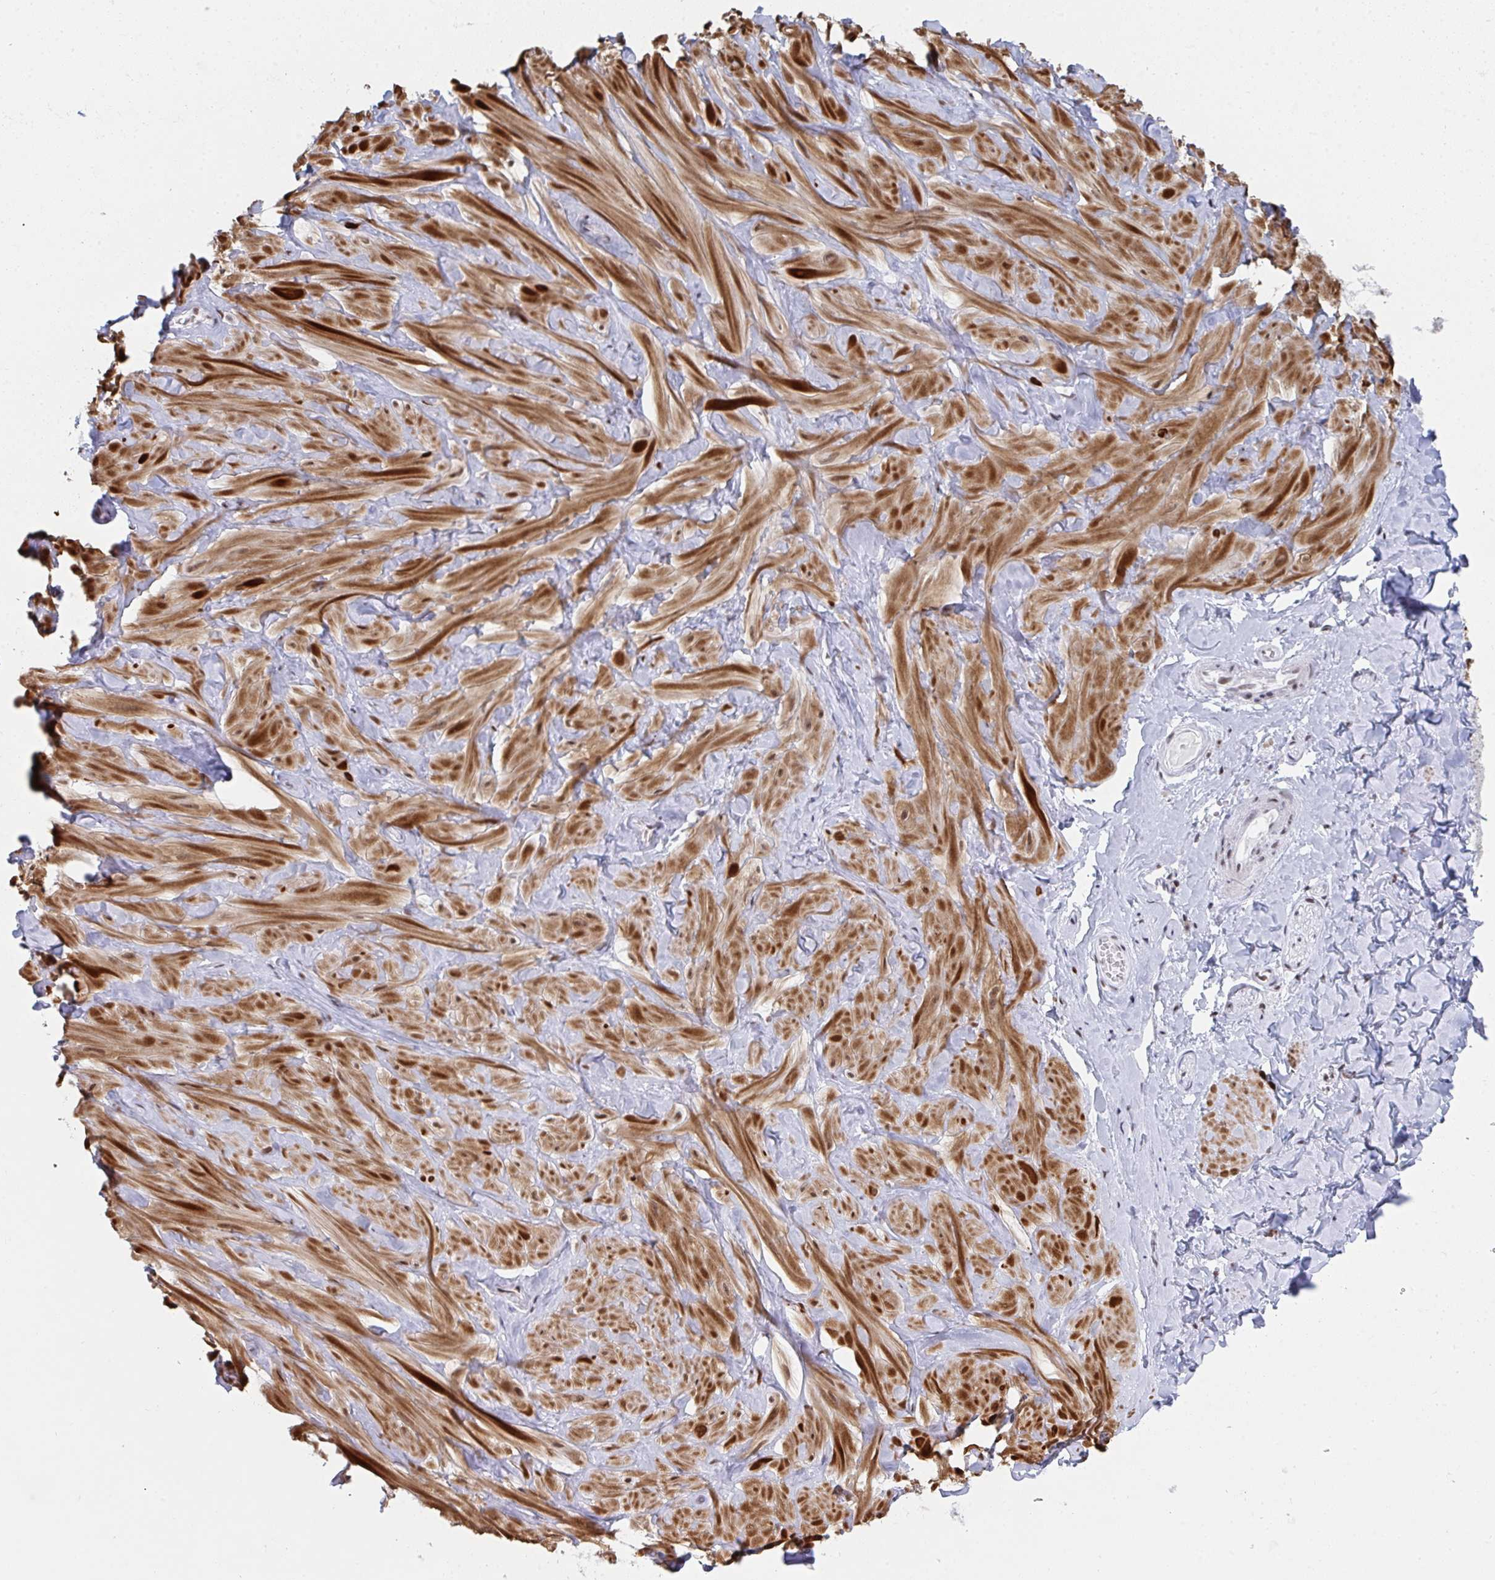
{"staining": {"intensity": "moderate", "quantity": "<25%", "location": "nuclear"}, "tissue": "adipose tissue", "cell_type": "Adipocytes", "image_type": "normal", "snomed": [{"axis": "morphology", "description": "Normal tissue, NOS"}, {"axis": "topography", "description": "Soft tissue"}, {"axis": "topography", "description": "Adipose tissue"}, {"axis": "topography", "description": "Vascular tissue"}, {"axis": "topography", "description": "Peripheral nerve tissue"}], "caption": "Protein expression analysis of normal adipose tissue exhibits moderate nuclear expression in approximately <25% of adipocytes.", "gene": "SNRNP70", "patient": {"sex": "male", "age": 29}}